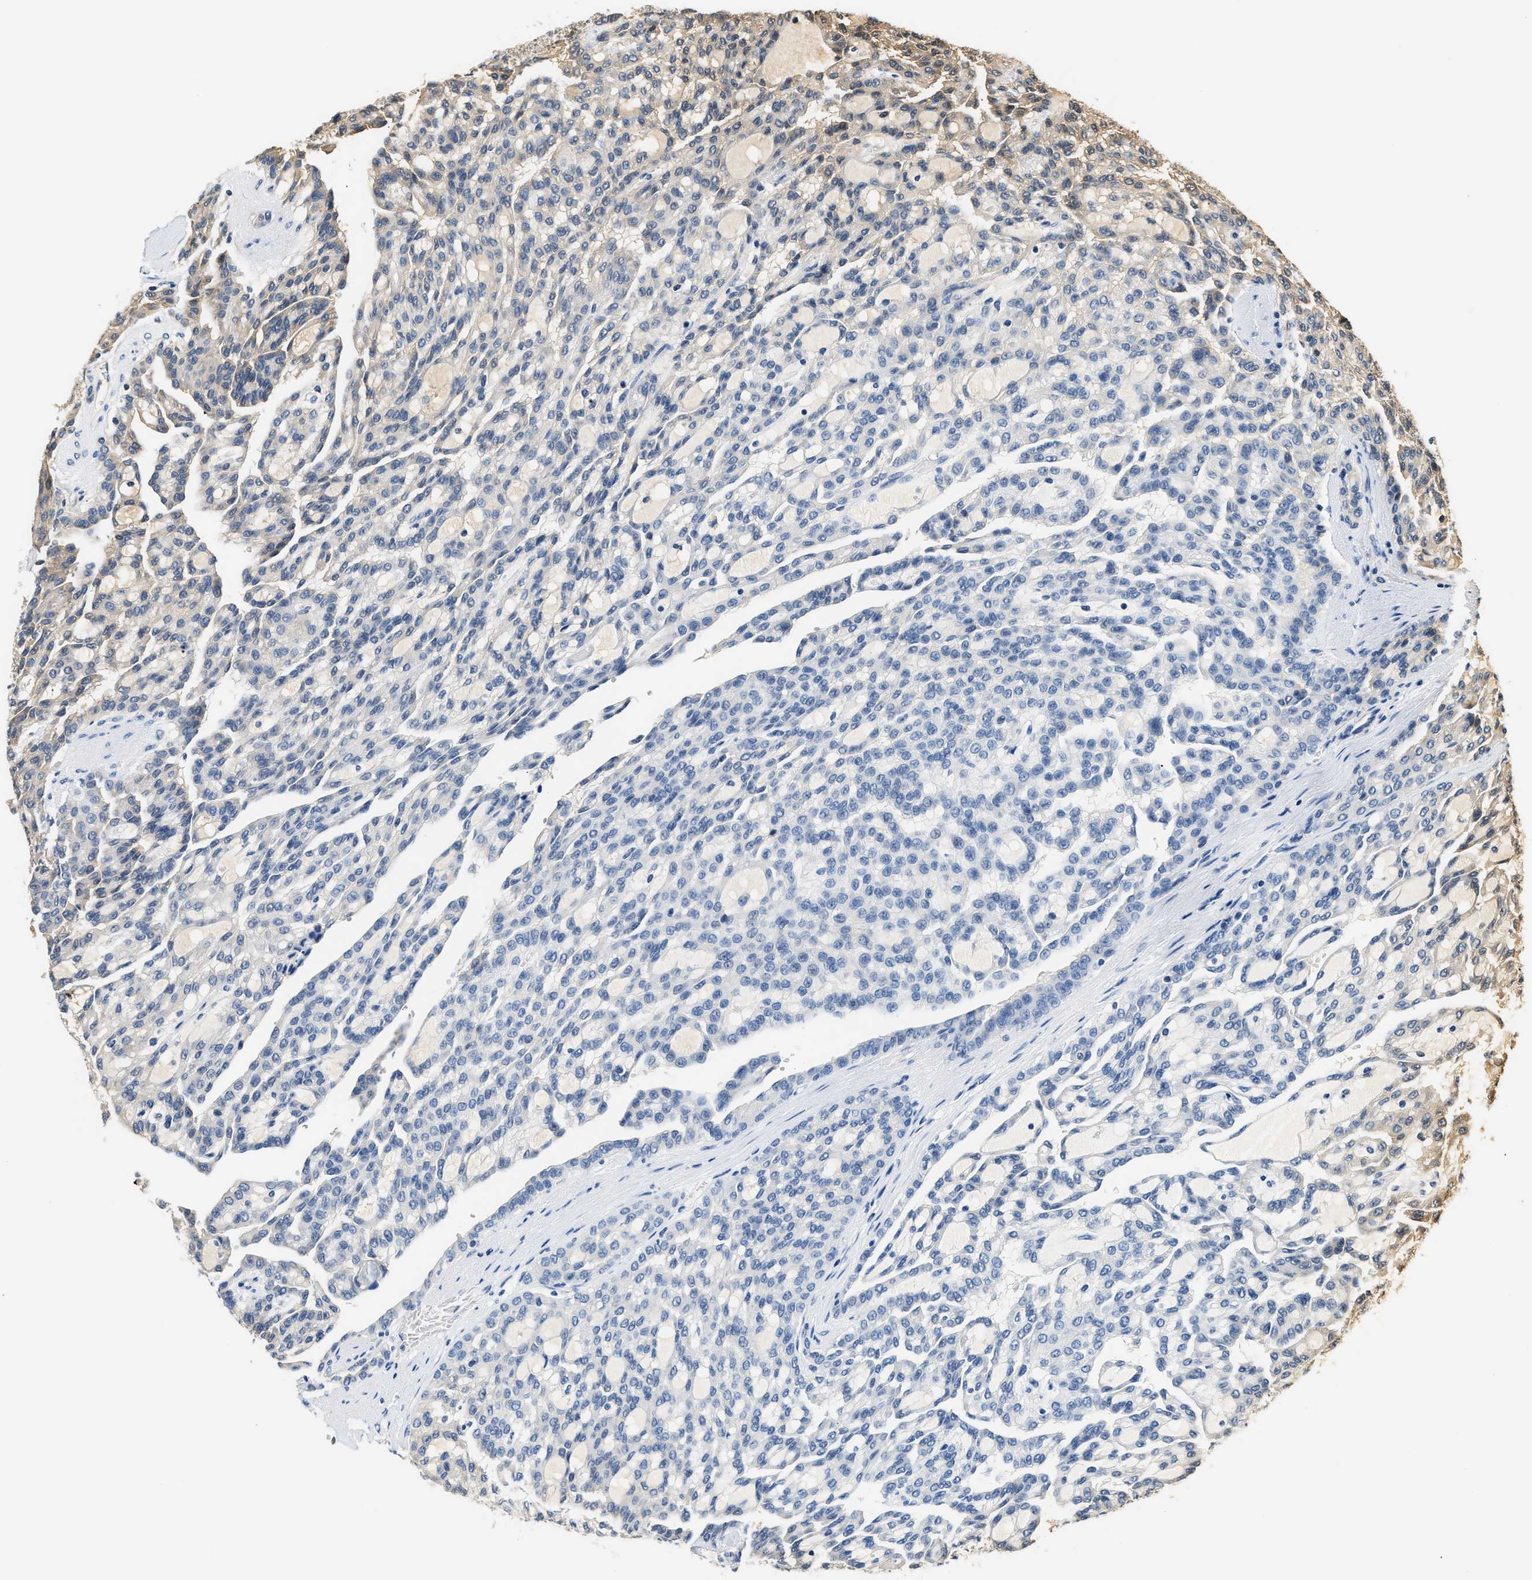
{"staining": {"intensity": "moderate", "quantity": "<25%", "location": "cytoplasmic/membranous"}, "tissue": "renal cancer", "cell_type": "Tumor cells", "image_type": "cancer", "snomed": [{"axis": "morphology", "description": "Adenocarcinoma, NOS"}, {"axis": "topography", "description": "Kidney"}], "caption": "A histopathology image showing moderate cytoplasmic/membranous positivity in approximately <25% of tumor cells in renal adenocarcinoma, as visualized by brown immunohistochemical staining.", "gene": "GPI", "patient": {"sex": "male", "age": 63}}